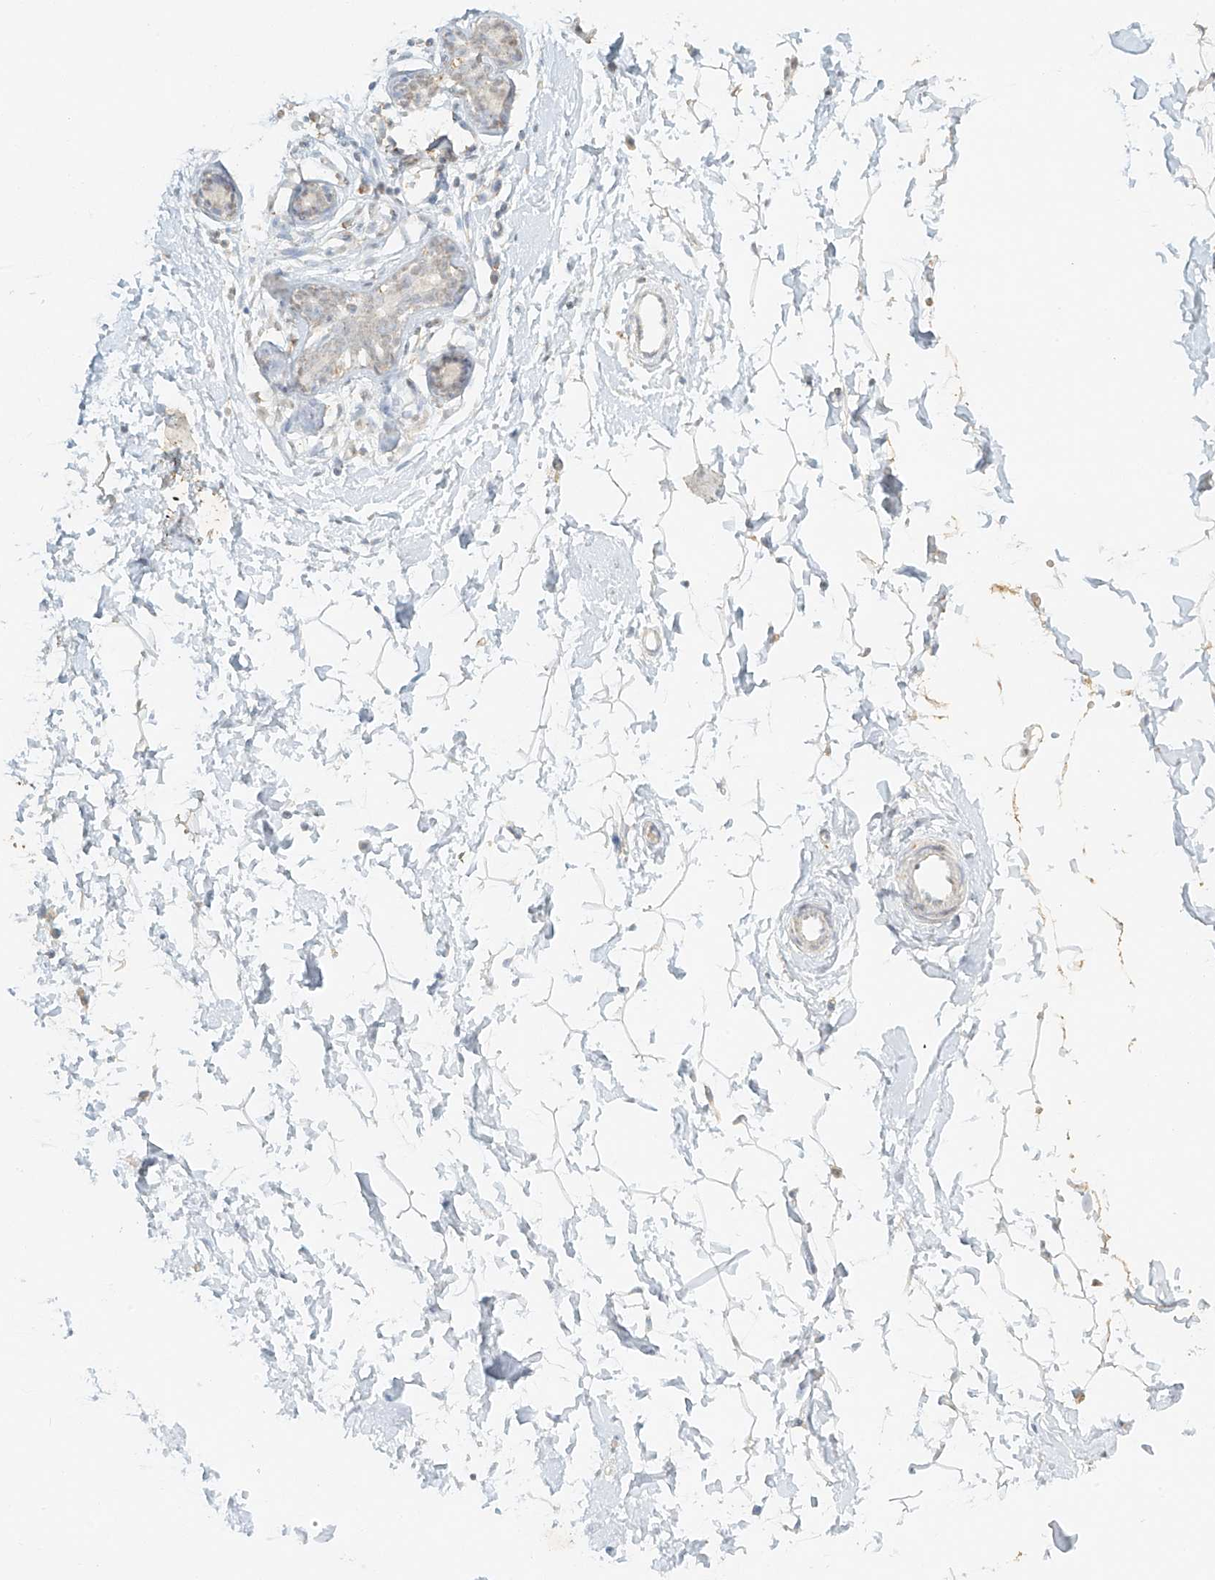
{"staining": {"intensity": "negative", "quantity": "none", "location": "none"}, "tissue": "adipose tissue", "cell_type": "Adipocytes", "image_type": "normal", "snomed": [{"axis": "morphology", "description": "Normal tissue, NOS"}, {"axis": "topography", "description": "Breast"}], "caption": "This is a histopathology image of IHC staining of unremarkable adipose tissue, which shows no positivity in adipocytes.", "gene": "MIPEP", "patient": {"sex": "female", "age": 23}}